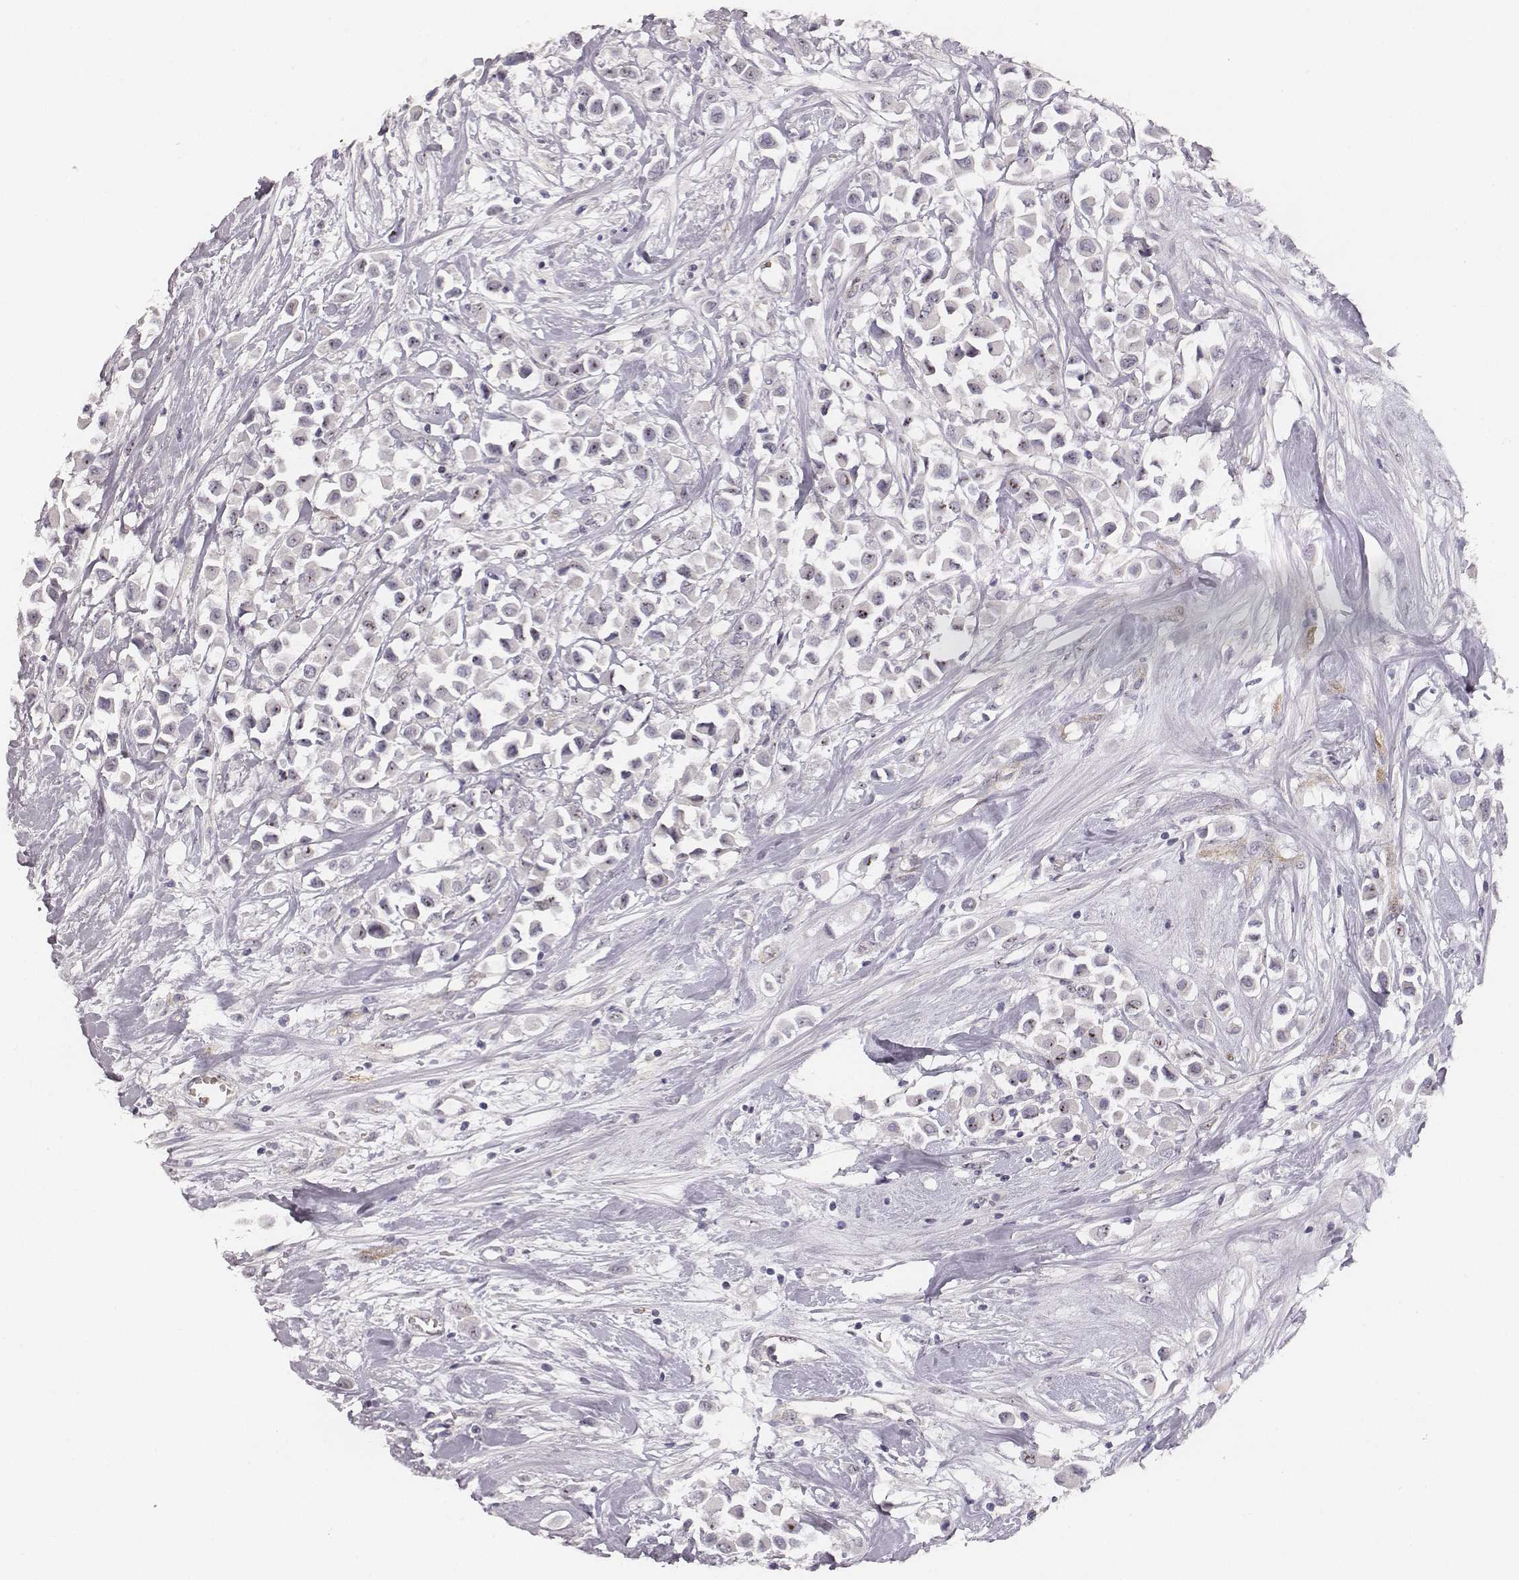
{"staining": {"intensity": "strong", "quantity": "<25%", "location": "nuclear"}, "tissue": "breast cancer", "cell_type": "Tumor cells", "image_type": "cancer", "snomed": [{"axis": "morphology", "description": "Duct carcinoma"}, {"axis": "topography", "description": "Breast"}], "caption": "Immunohistochemical staining of human breast cancer shows medium levels of strong nuclear protein expression in about <25% of tumor cells. (Stains: DAB in brown, nuclei in blue, Microscopy: brightfield microscopy at high magnification).", "gene": "NIFK", "patient": {"sex": "female", "age": 61}}